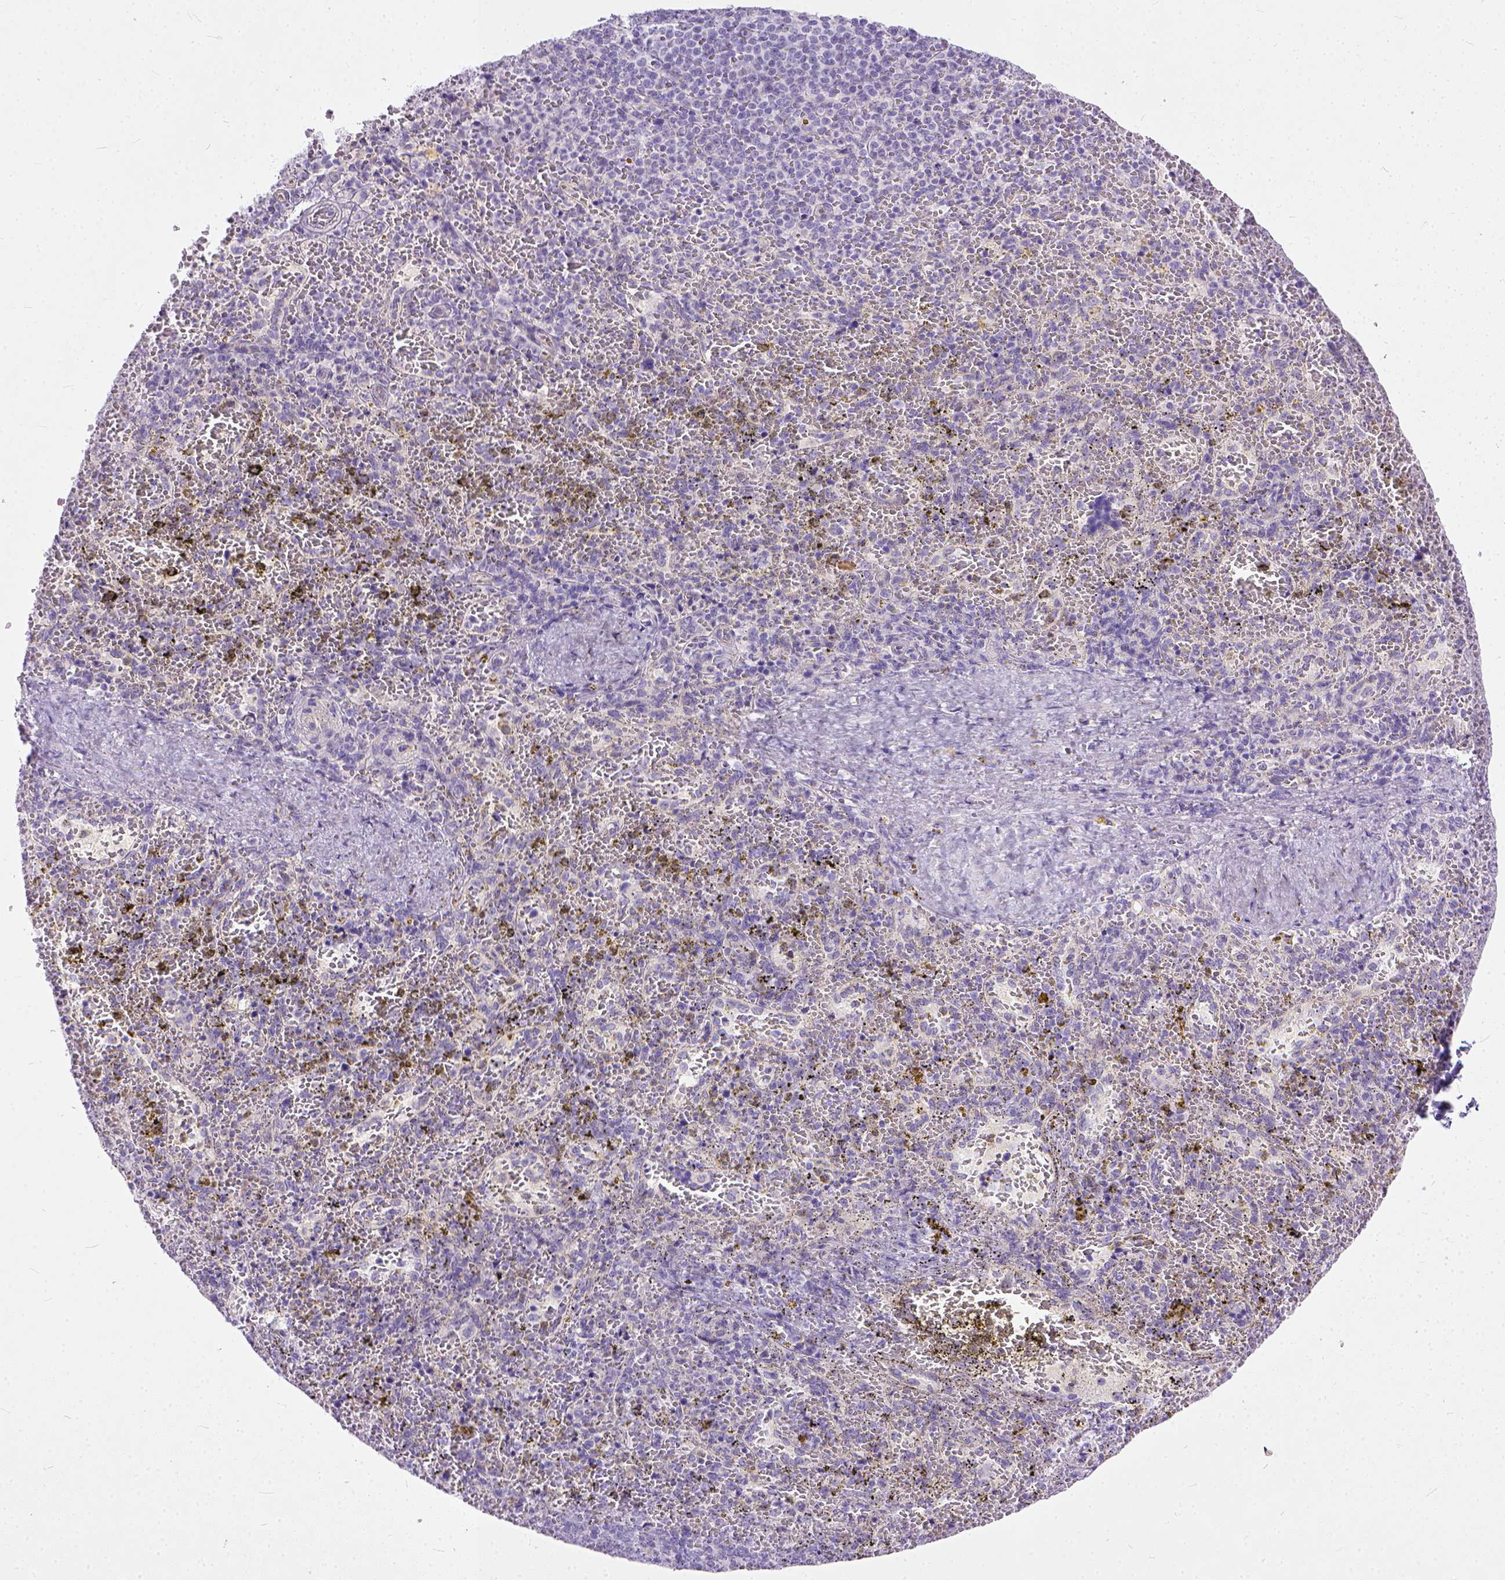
{"staining": {"intensity": "negative", "quantity": "none", "location": "none"}, "tissue": "spleen", "cell_type": "Cells in red pulp", "image_type": "normal", "snomed": [{"axis": "morphology", "description": "Normal tissue, NOS"}, {"axis": "topography", "description": "Spleen"}], "caption": "The histopathology image displays no staining of cells in red pulp in normal spleen. (DAB (3,3'-diaminobenzidine) immunohistochemistry visualized using brightfield microscopy, high magnification).", "gene": "ADGRF1", "patient": {"sex": "female", "age": 50}}